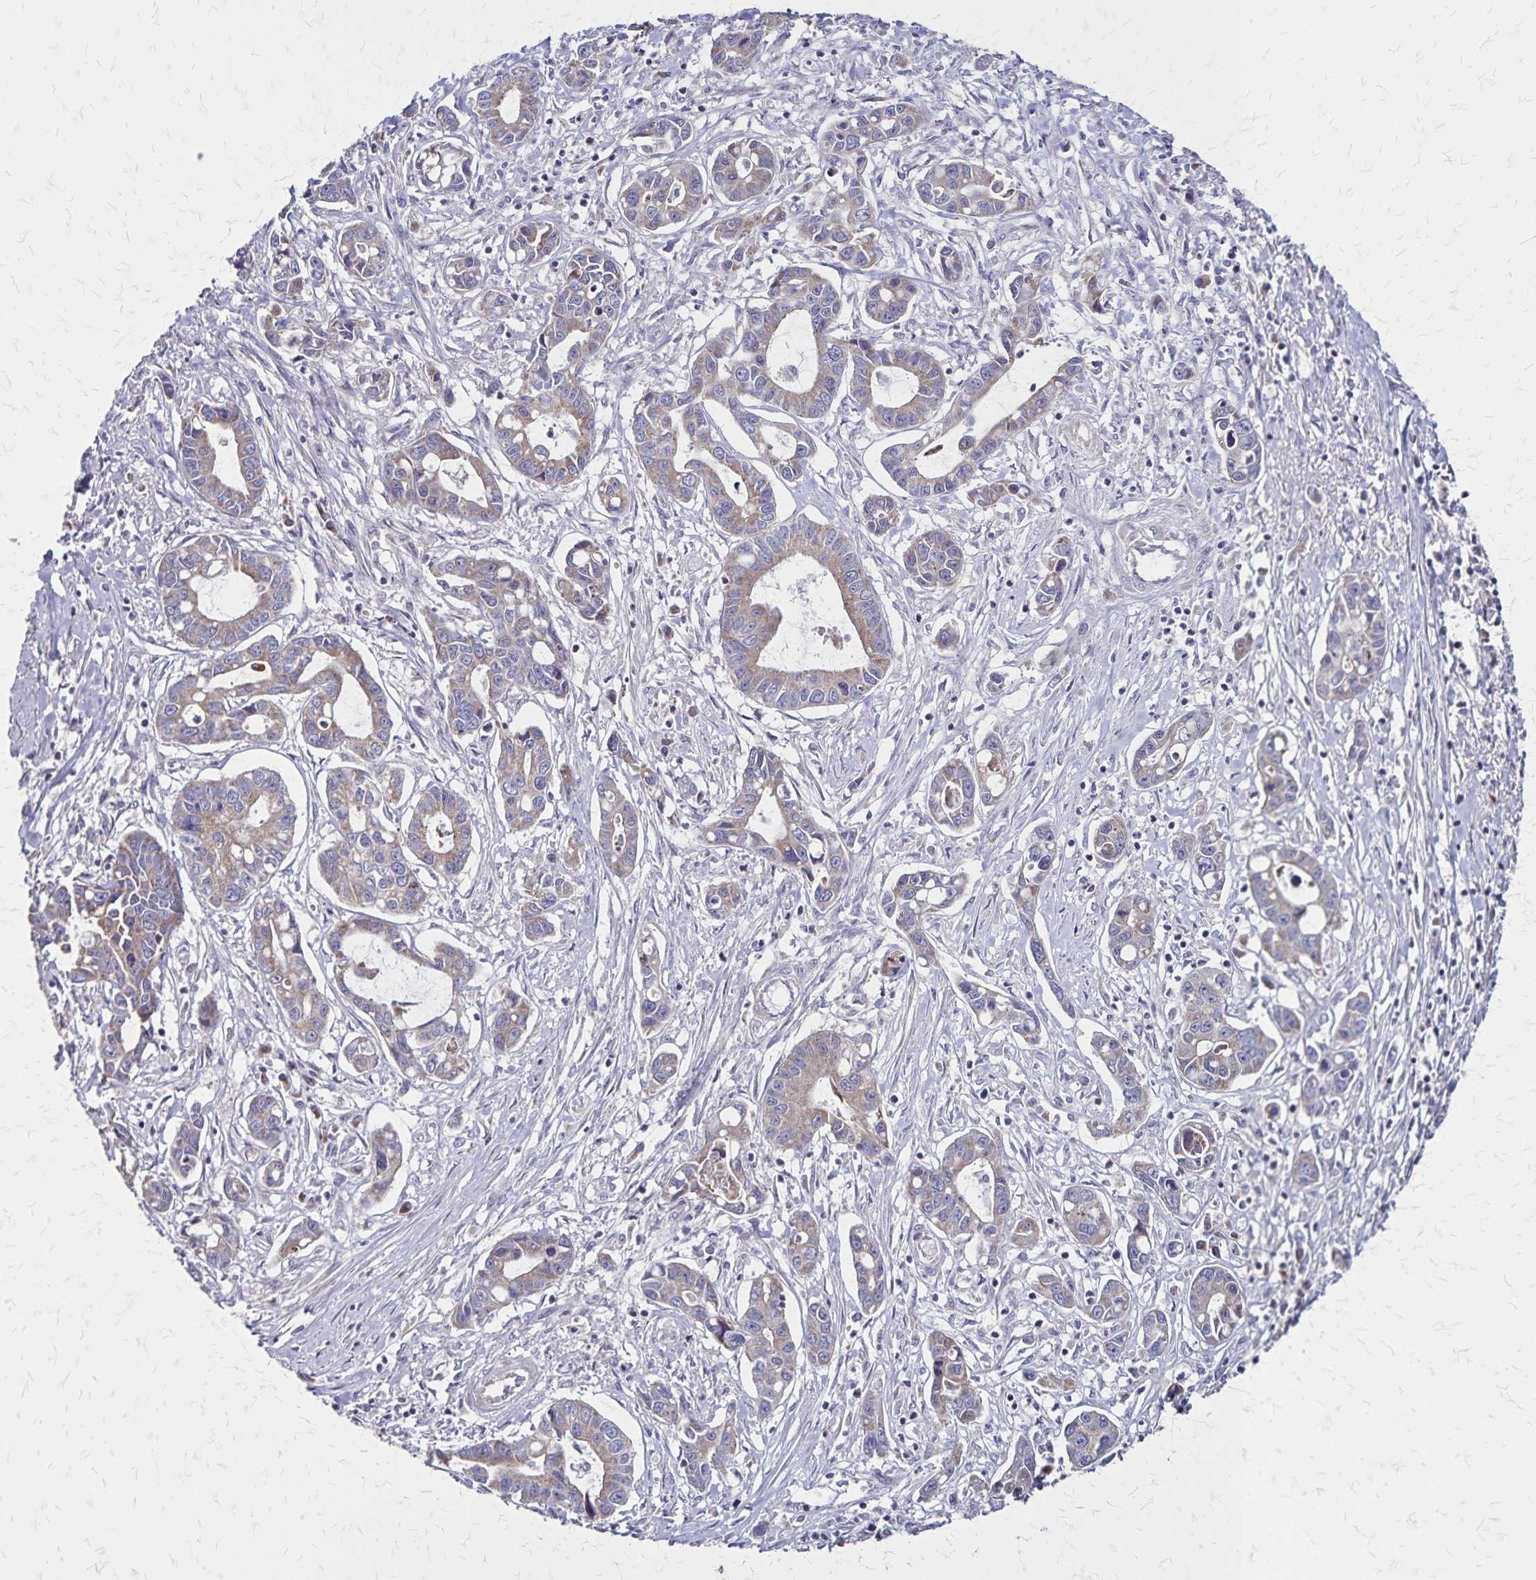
{"staining": {"intensity": "weak", "quantity": "<25%", "location": "cytoplasmic/membranous"}, "tissue": "liver cancer", "cell_type": "Tumor cells", "image_type": "cancer", "snomed": [{"axis": "morphology", "description": "Cholangiocarcinoma"}, {"axis": "topography", "description": "Liver"}], "caption": "The image shows no significant staining in tumor cells of liver cholangiocarcinoma.", "gene": "NFS1", "patient": {"sex": "male", "age": 58}}